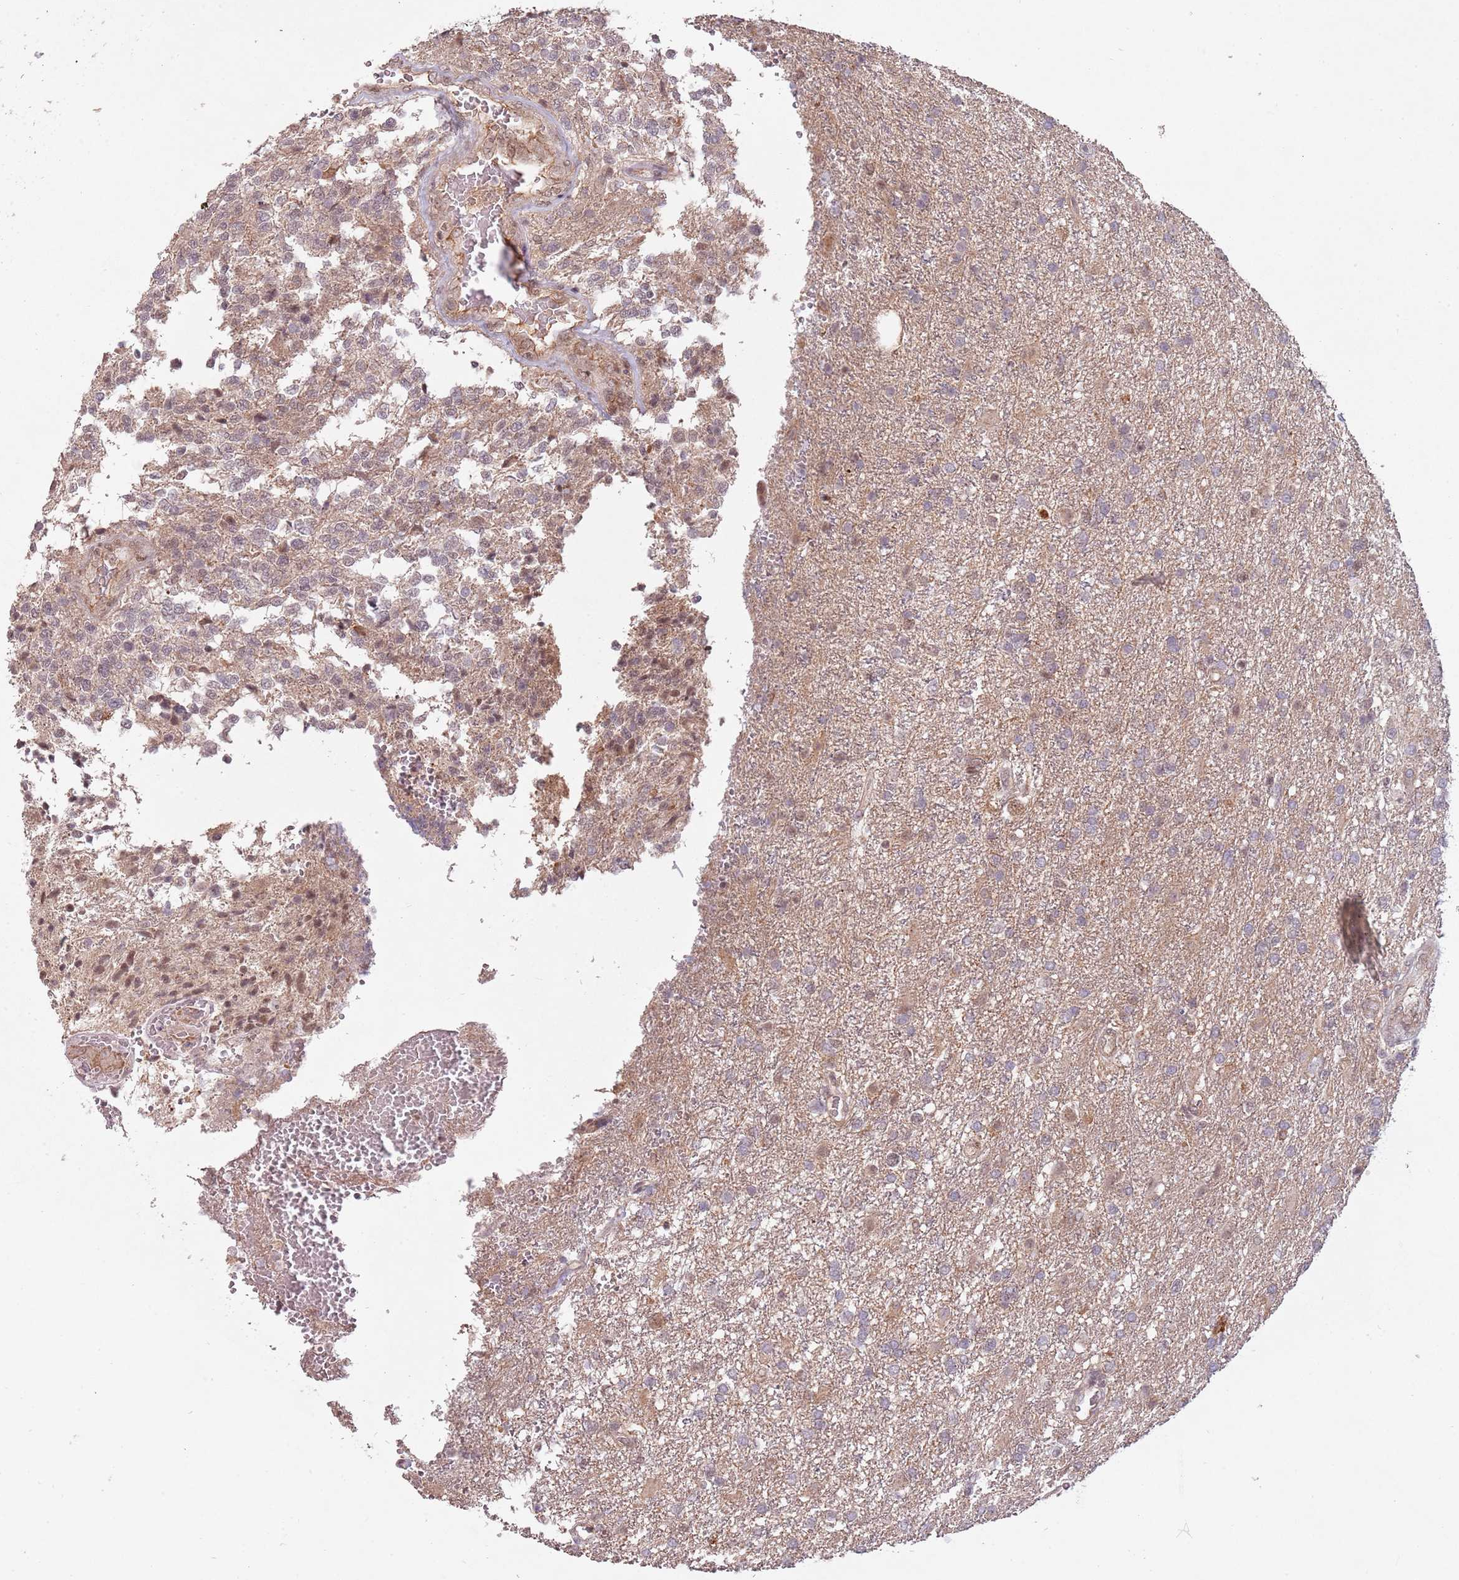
{"staining": {"intensity": "weak", "quantity": "25%-75%", "location": "cytoplasmic/membranous"}, "tissue": "glioma", "cell_type": "Tumor cells", "image_type": "cancer", "snomed": [{"axis": "morphology", "description": "Glioma, malignant, High grade"}, {"axis": "topography", "description": "Brain"}], "caption": "Immunohistochemistry of human malignant high-grade glioma demonstrates low levels of weak cytoplasmic/membranous staining in approximately 25%-75% of tumor cells. (DAB (3,3'-diaminobenzidine) IHC, brown staining for protein, blue staining for nuclei).", "gene": "SUDS3", "patient": {"sex": "male", "age": 56}}